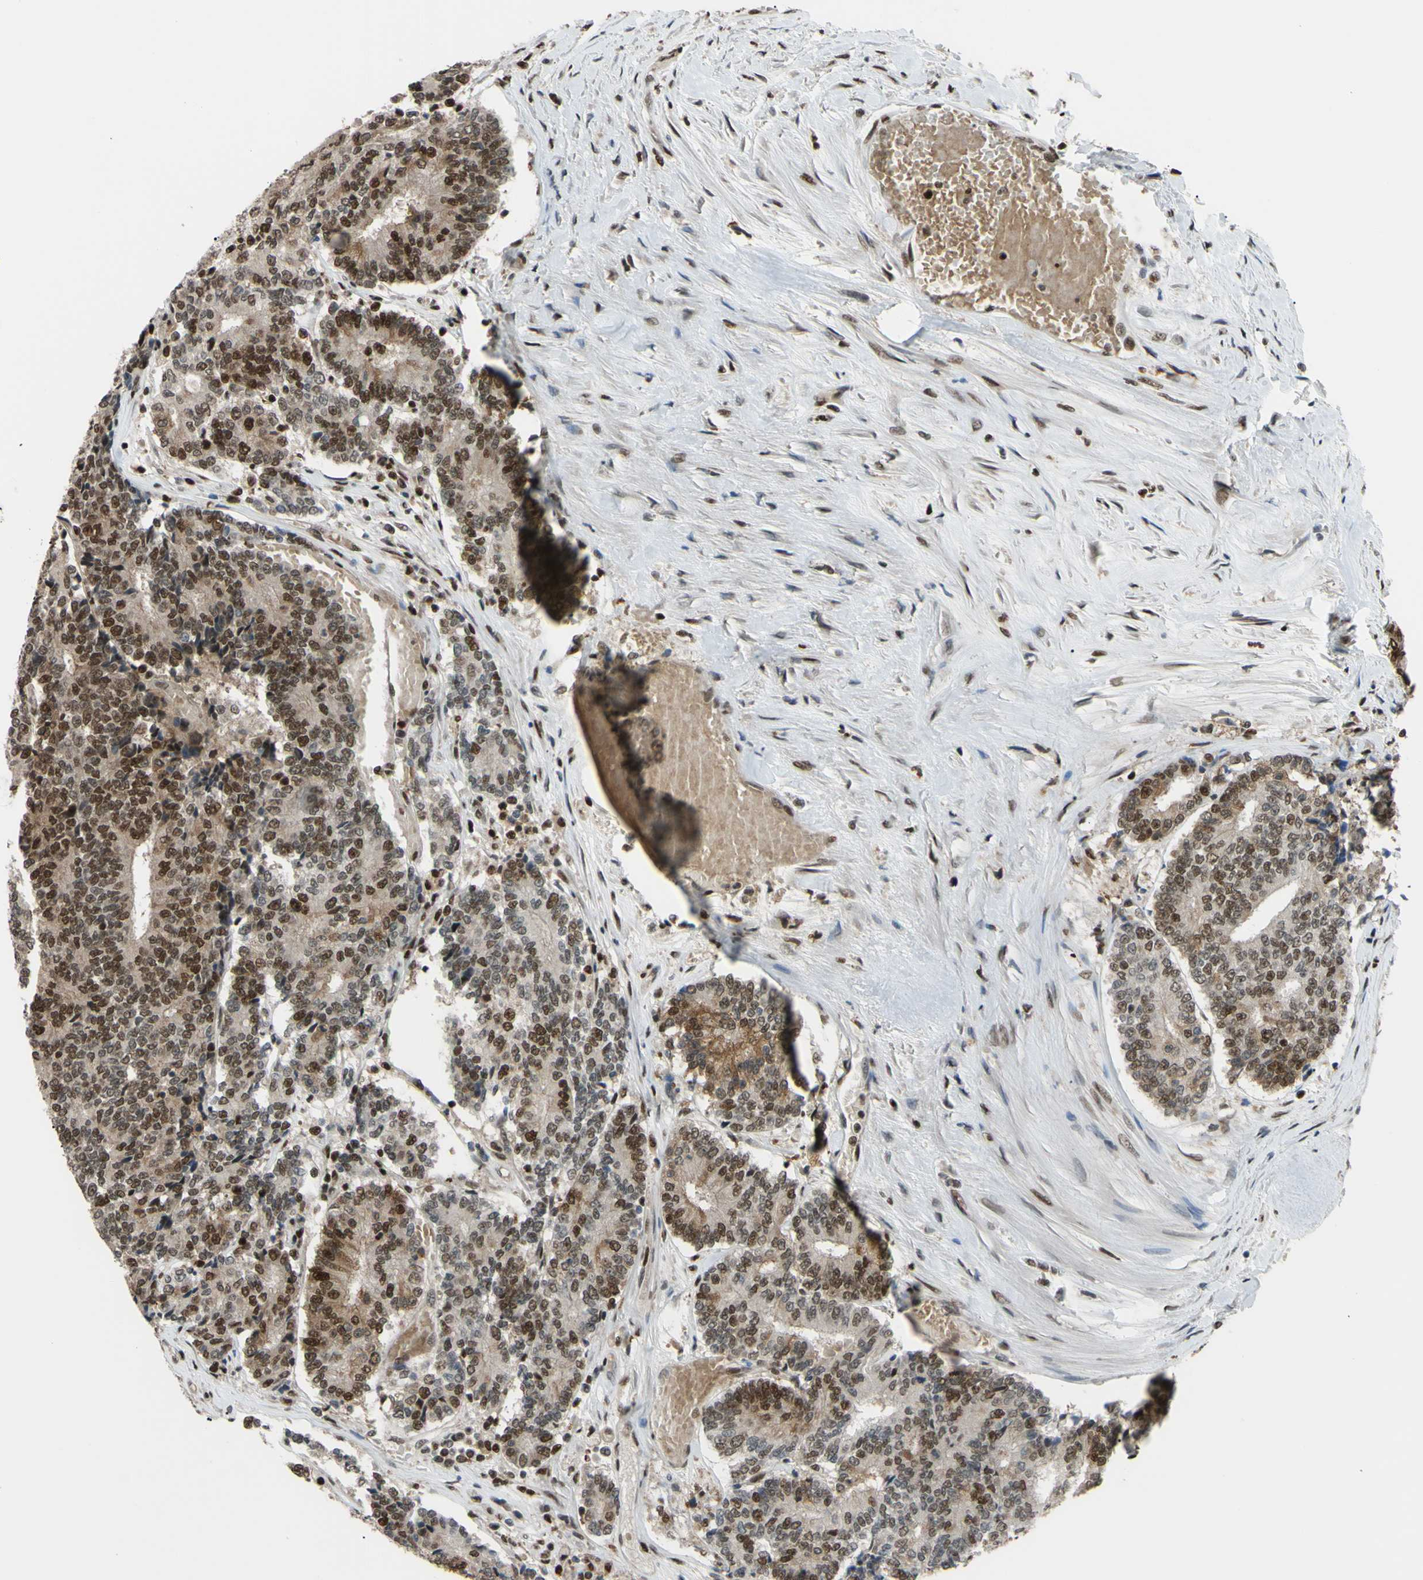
{"staining": {"intensity": "moderate", "quantity": ">75%", "location": "cytoplasmic/membranous,nuclear"}, "tissue": "prostate cancer", "cell_type": "Tumor cells", "image_type": "cancer", "snomed": [{"axis": "morphology", "description": "Normal tissue, NOS"}, {"axis": "morphology", "description": "Adenocarcinoma, High grade"}, {"axis": "topography", "description": "Prostate"}, {"axis": "topography", "description": "Seminal veicle"}], "caption": "Immunohistochemical staining of human adenocarcinoma (high-grade) (prostate) exhibits medium levels of moderate cytoplasmic/membranous and nuclear protein staining in approximately >75% of tumor cells.", "gene": "FKBP5", "patient": {"sex": "male", "age": 55}}